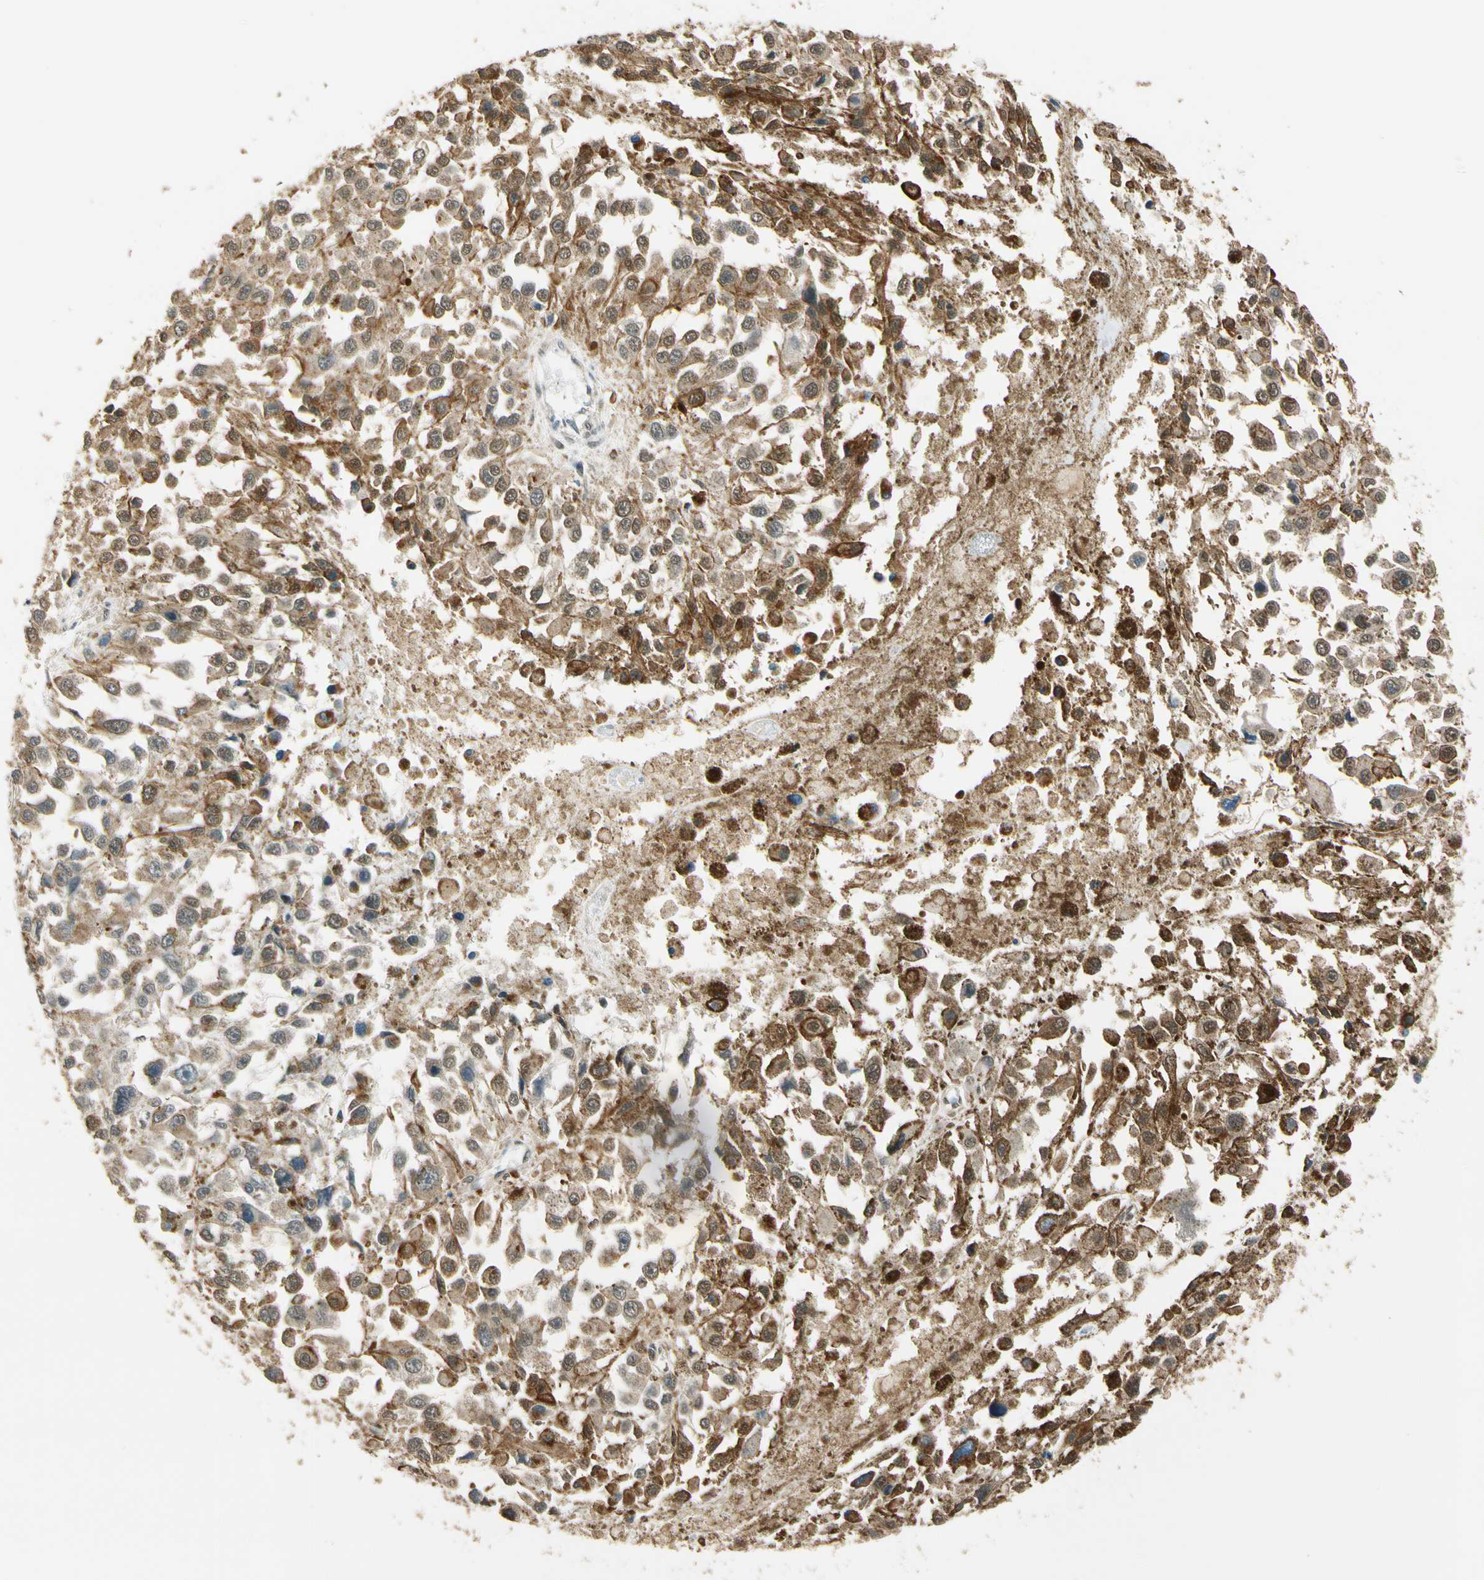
{"staining": {"intensity": "moderate", "quantity": ">75%", "location": "cytoplasmic/membranous"}, "tissue": "melanoma", "cell_type": "Tumor cells", "image_type": "cancer", "snomed": [{"axis": "morphology", "description": "Malignant melanoma, Metastatic site"}, {"axis": "topography", "description": "Lymph node"}], "caption": "Melanoma tissue exhibits moderate cytoplasmic/membranous staining in about >75% of tumor cells, visualized by immunohistochemistry.", "gene": "LAMTOR1", "patient": {"sex": "male", "age": 59}}